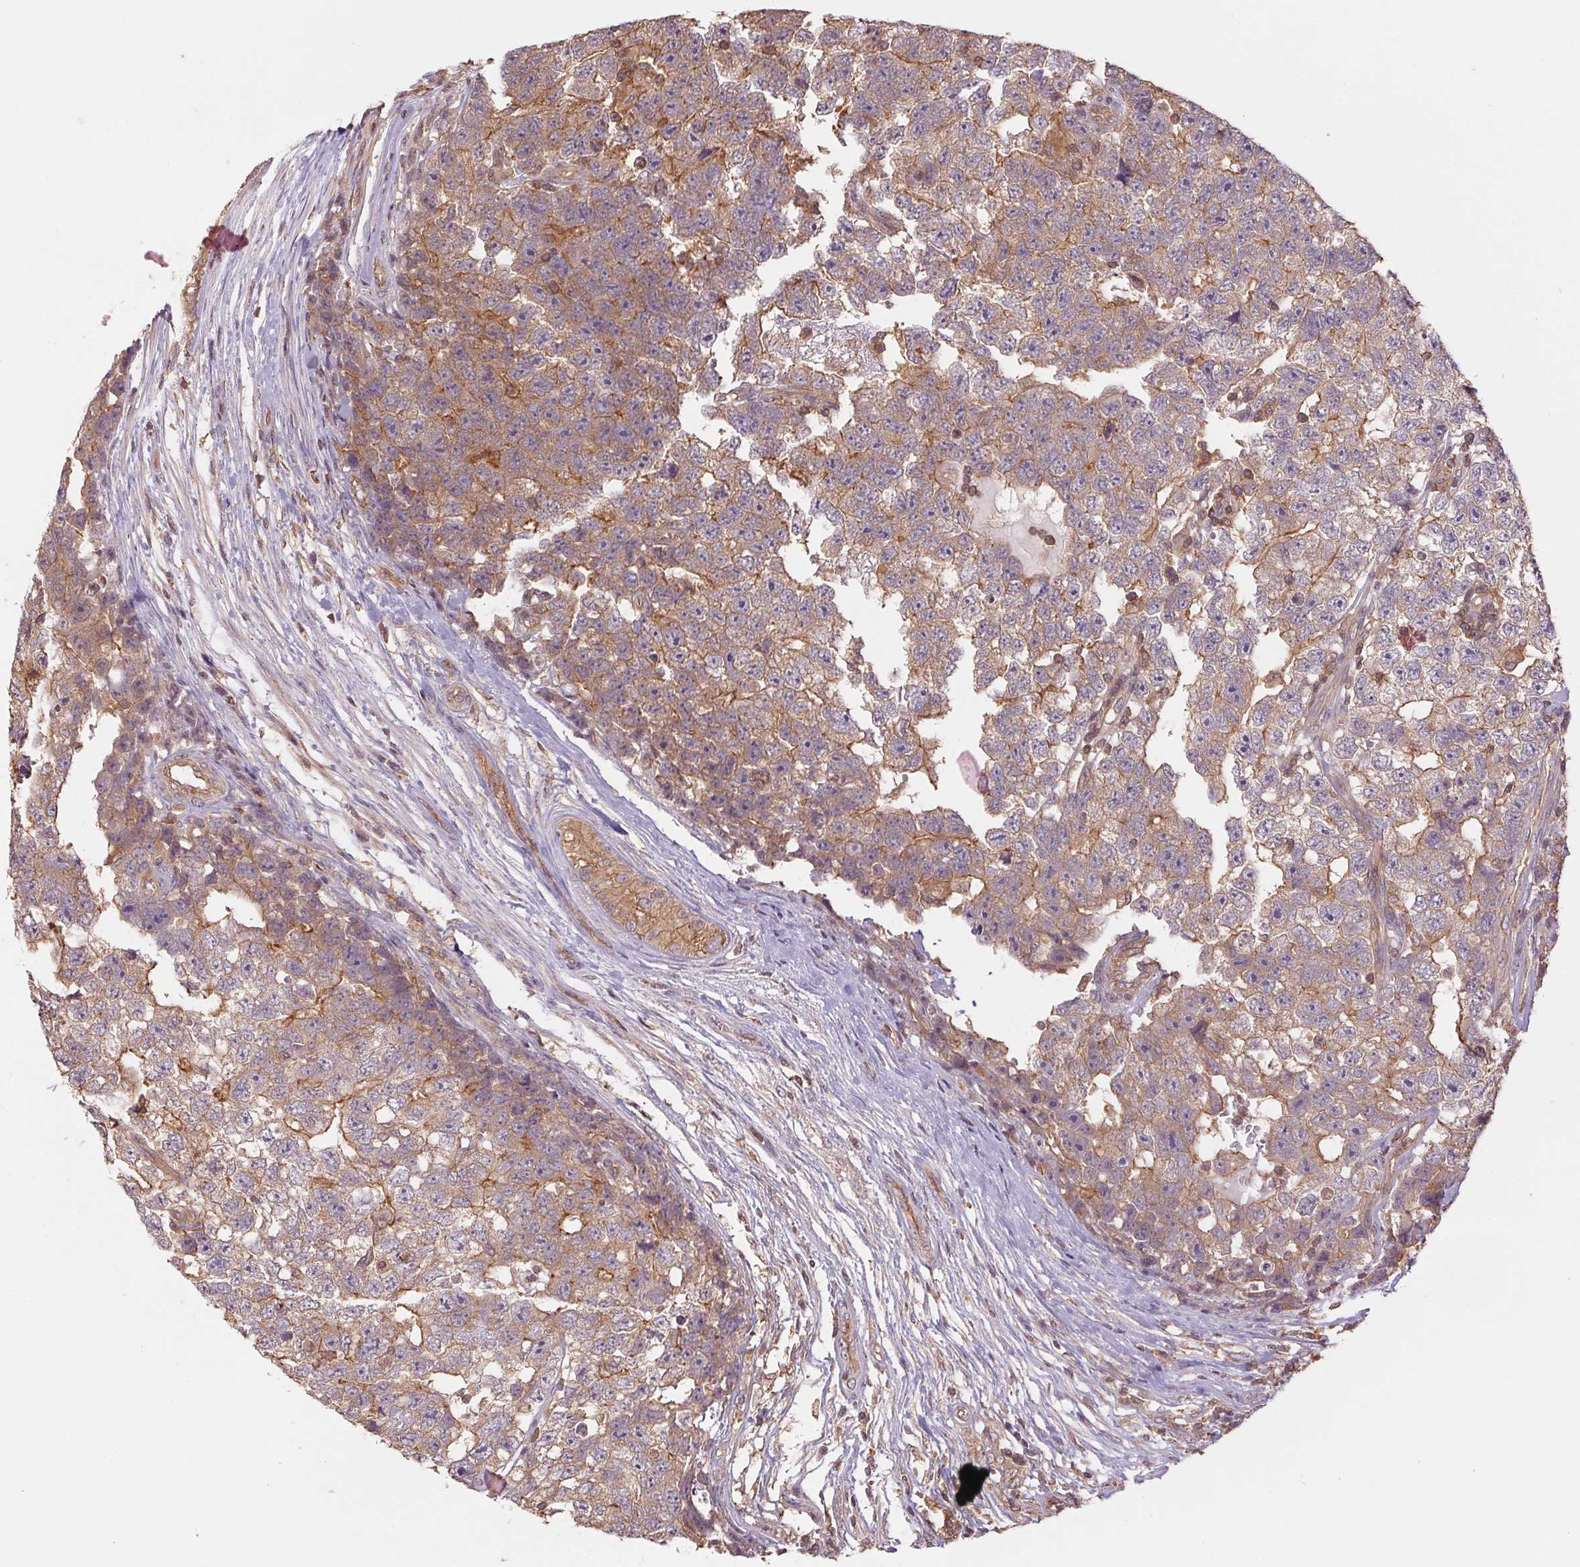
{"staining": {"intensity": "moderate", "quantity": ">75%", "location": "cytoplasmic/membranous"}, "tissue": "testis cancer", "cell_type": "Tumor cells", "image_type": "cancer", "snomed": [{"axis": "morphology", "description": "Carcinoma, Embryonal, NOS"}, {"axis": "topography", "description": "Testis"}], "caption": "Protein expression analysis of human embryonal carcinoma (testis) reveals moderate cytoplasmic/membranous expression in approximately >75% of tumor cells. Nuclei are stained in blue.", "gene": "TUBA3D", "patient": {"sex": "male", "age": 22}}